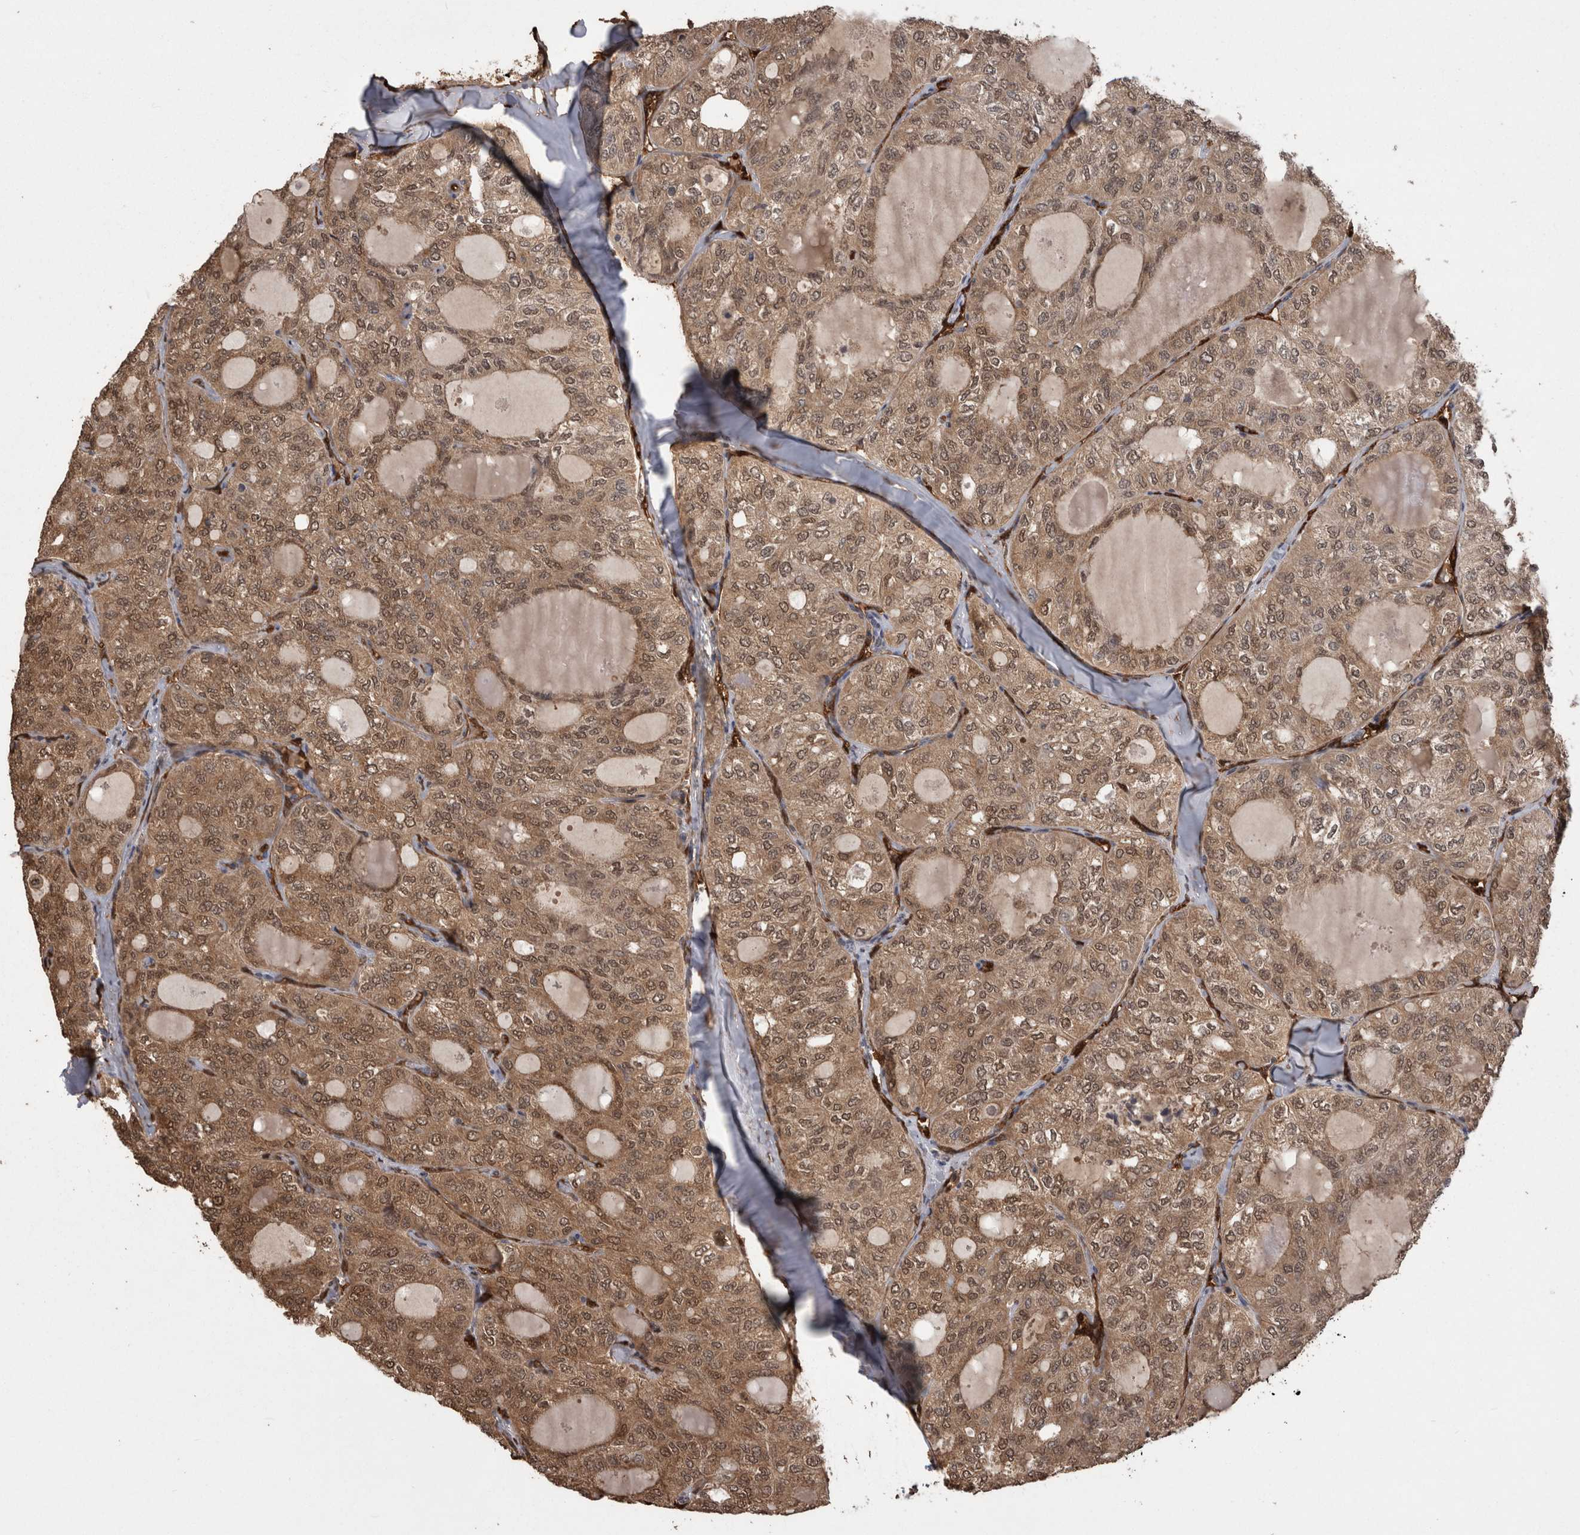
{"staining": {"intensity": "weak", "quantity": ">75%", "location": "cytoplasmic/membranous,nuclear"}, "tissue": "thyroid cancer", "cell_type": "Tumor cells", "image_type": "cancer", "snomed": [{"axis": "morphology", "description": "Follicular adenoma carcinoma, NOS"}, {"axis": "topography", "description": "Thyroid gland"}], "caption": "DAB immunohistochemical staining of human thyroid follicular adenoma carcinoma displays weak cytoplasmic/membranous and nuclear protein expression in approximately >75% of tumor cells.", "gene": "LXN", "patient": {"sex": "male", "age": 75}}